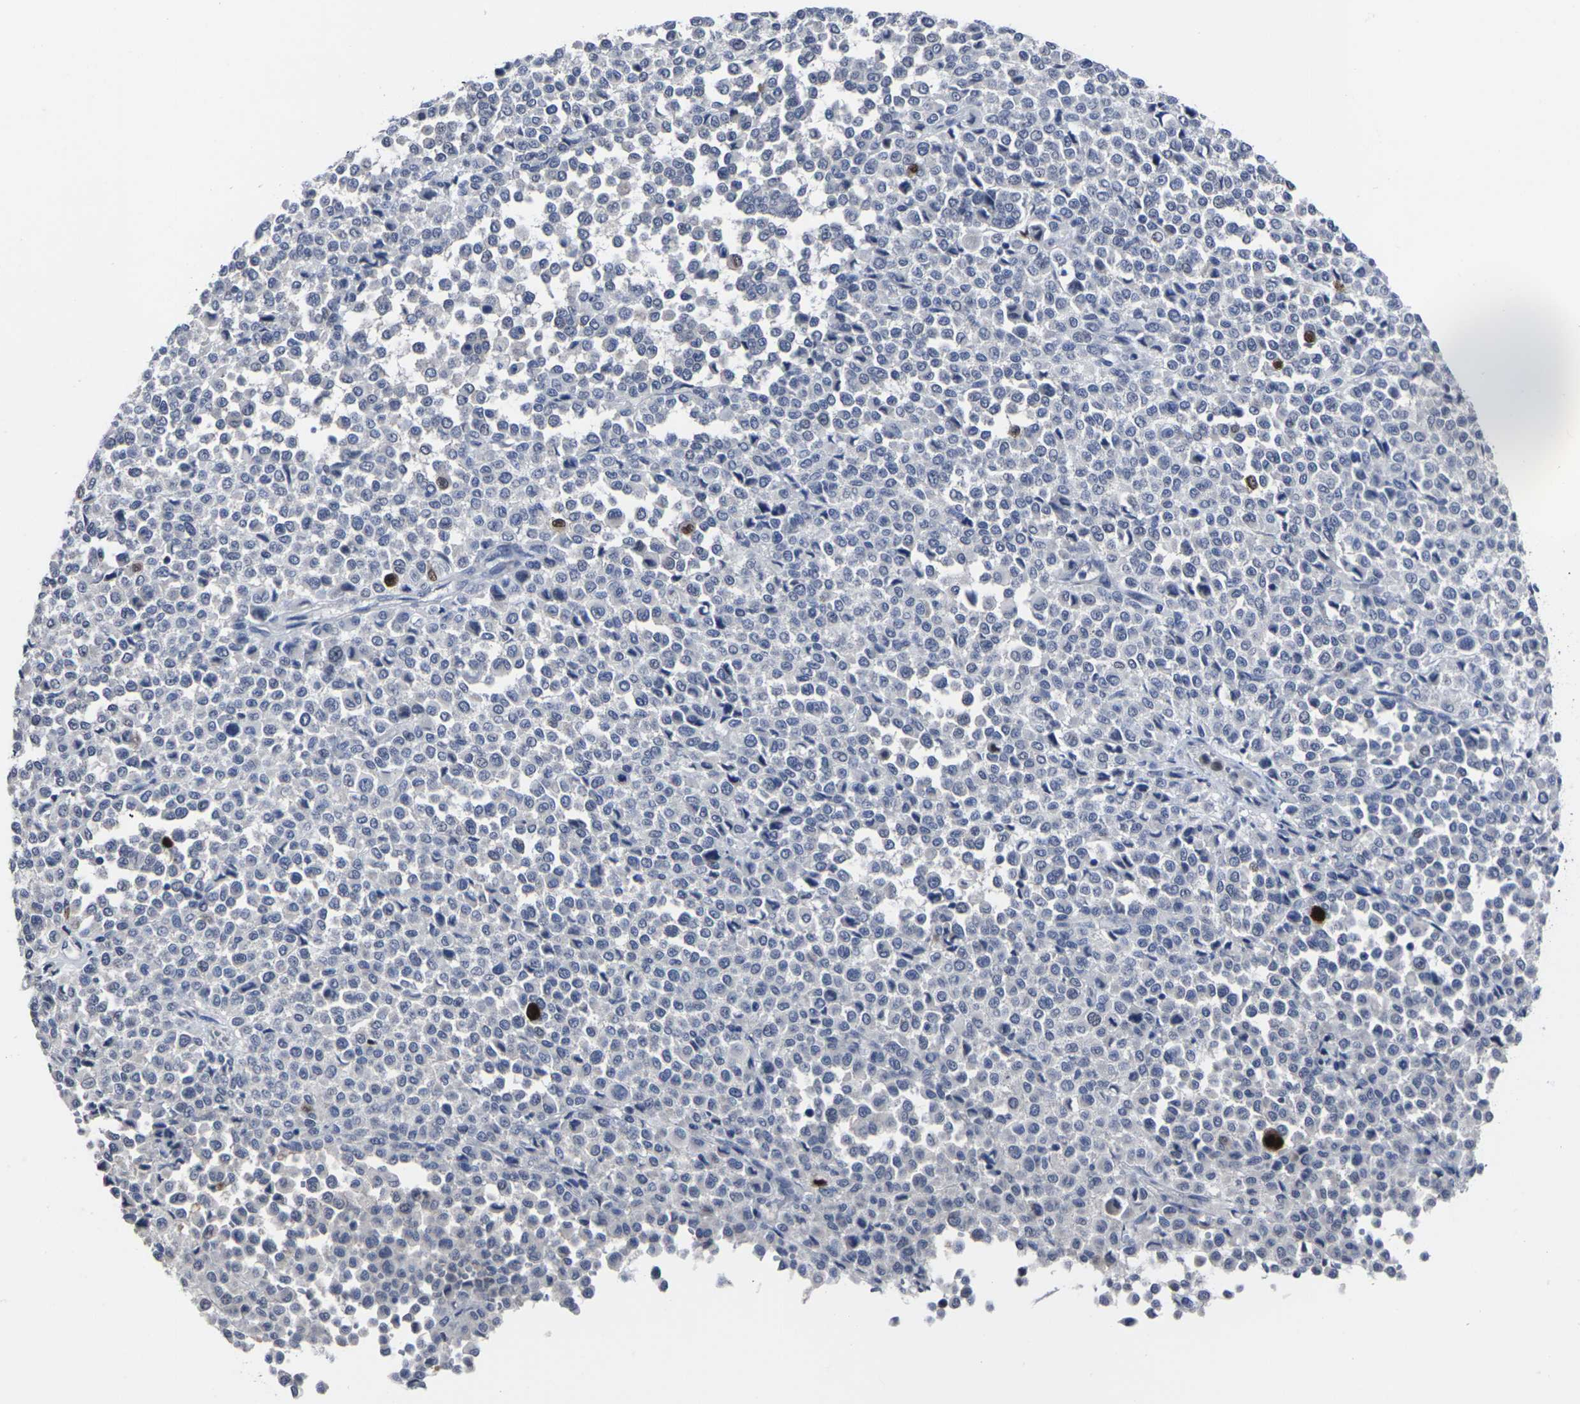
{"staining": {"intensity": "negative", "quantity": "none", "location": "none"}, "tissue": "melanoma", "cell_type": "Tumor cells", "image_type": "cancer", "snomed": [{"axis": "morphology", "description": "Malignant melanoma, Metastatic site"}, {"axis": "topography", "description": "Pancreas"}], "caption": "Immunohistochemical staining of melanoma displays no significant expression in tumor cells.", "gene": "MSANTD4", "patient": {"sex": "female", "age": 30}}